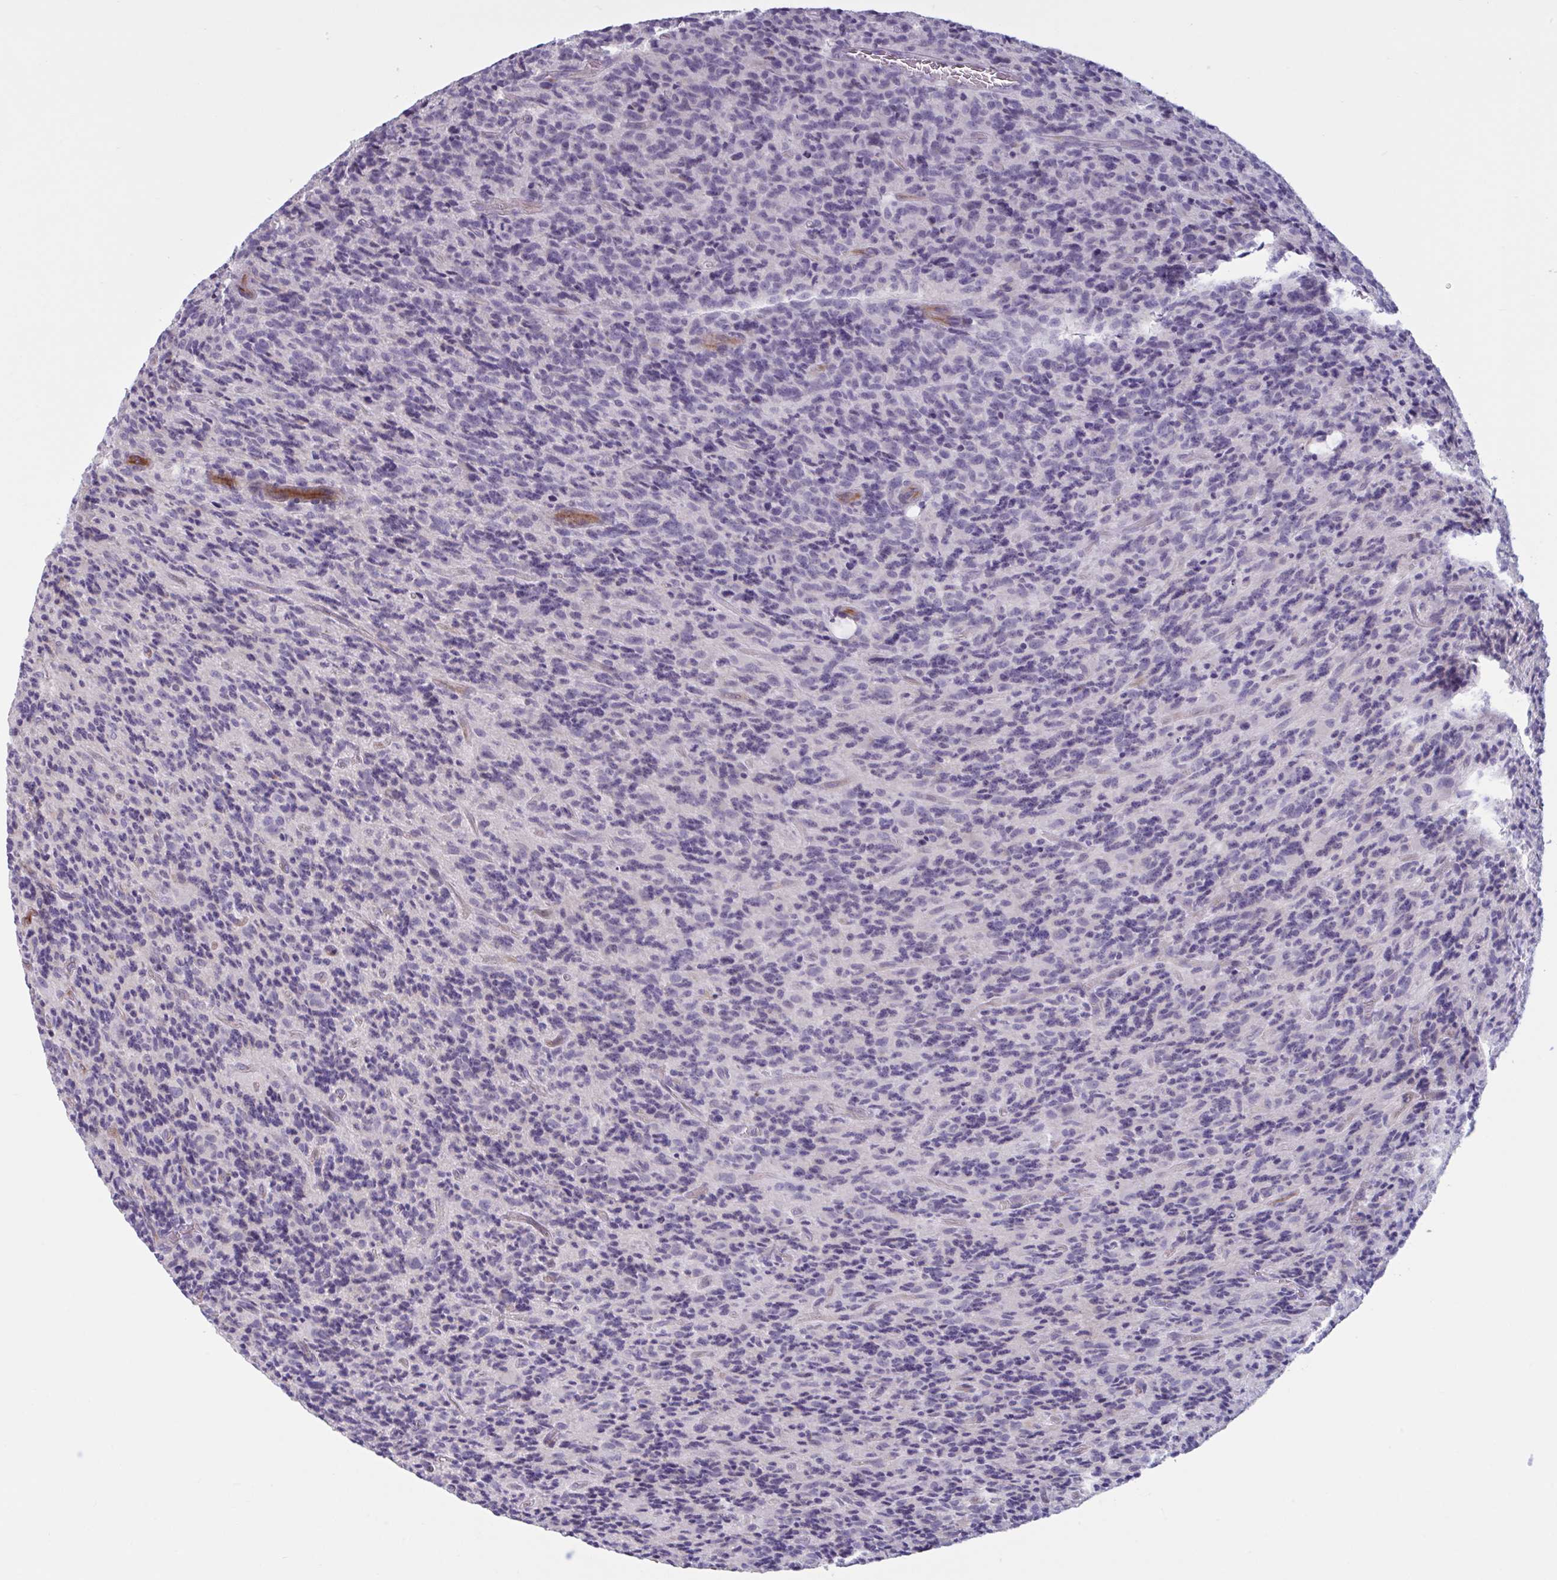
{"staining": {"intensity": "negative", "quantity": "none", "location": "none"}, "tissue": "glioma", "cell_type": "Tumor cells", "image_type": "cancer", "snomed": [{"axis": "morphology", "description": "Glioma, malignant, High grade"}, {"axis": "topography", "description": "Brain"}], "caption": "An image of high-grade glioma (malignant) stained for a protein demonstrates no brown staining in tumor cells.", "gene": "OR1L3", "patient": {"sex": "male", "age": 76}}